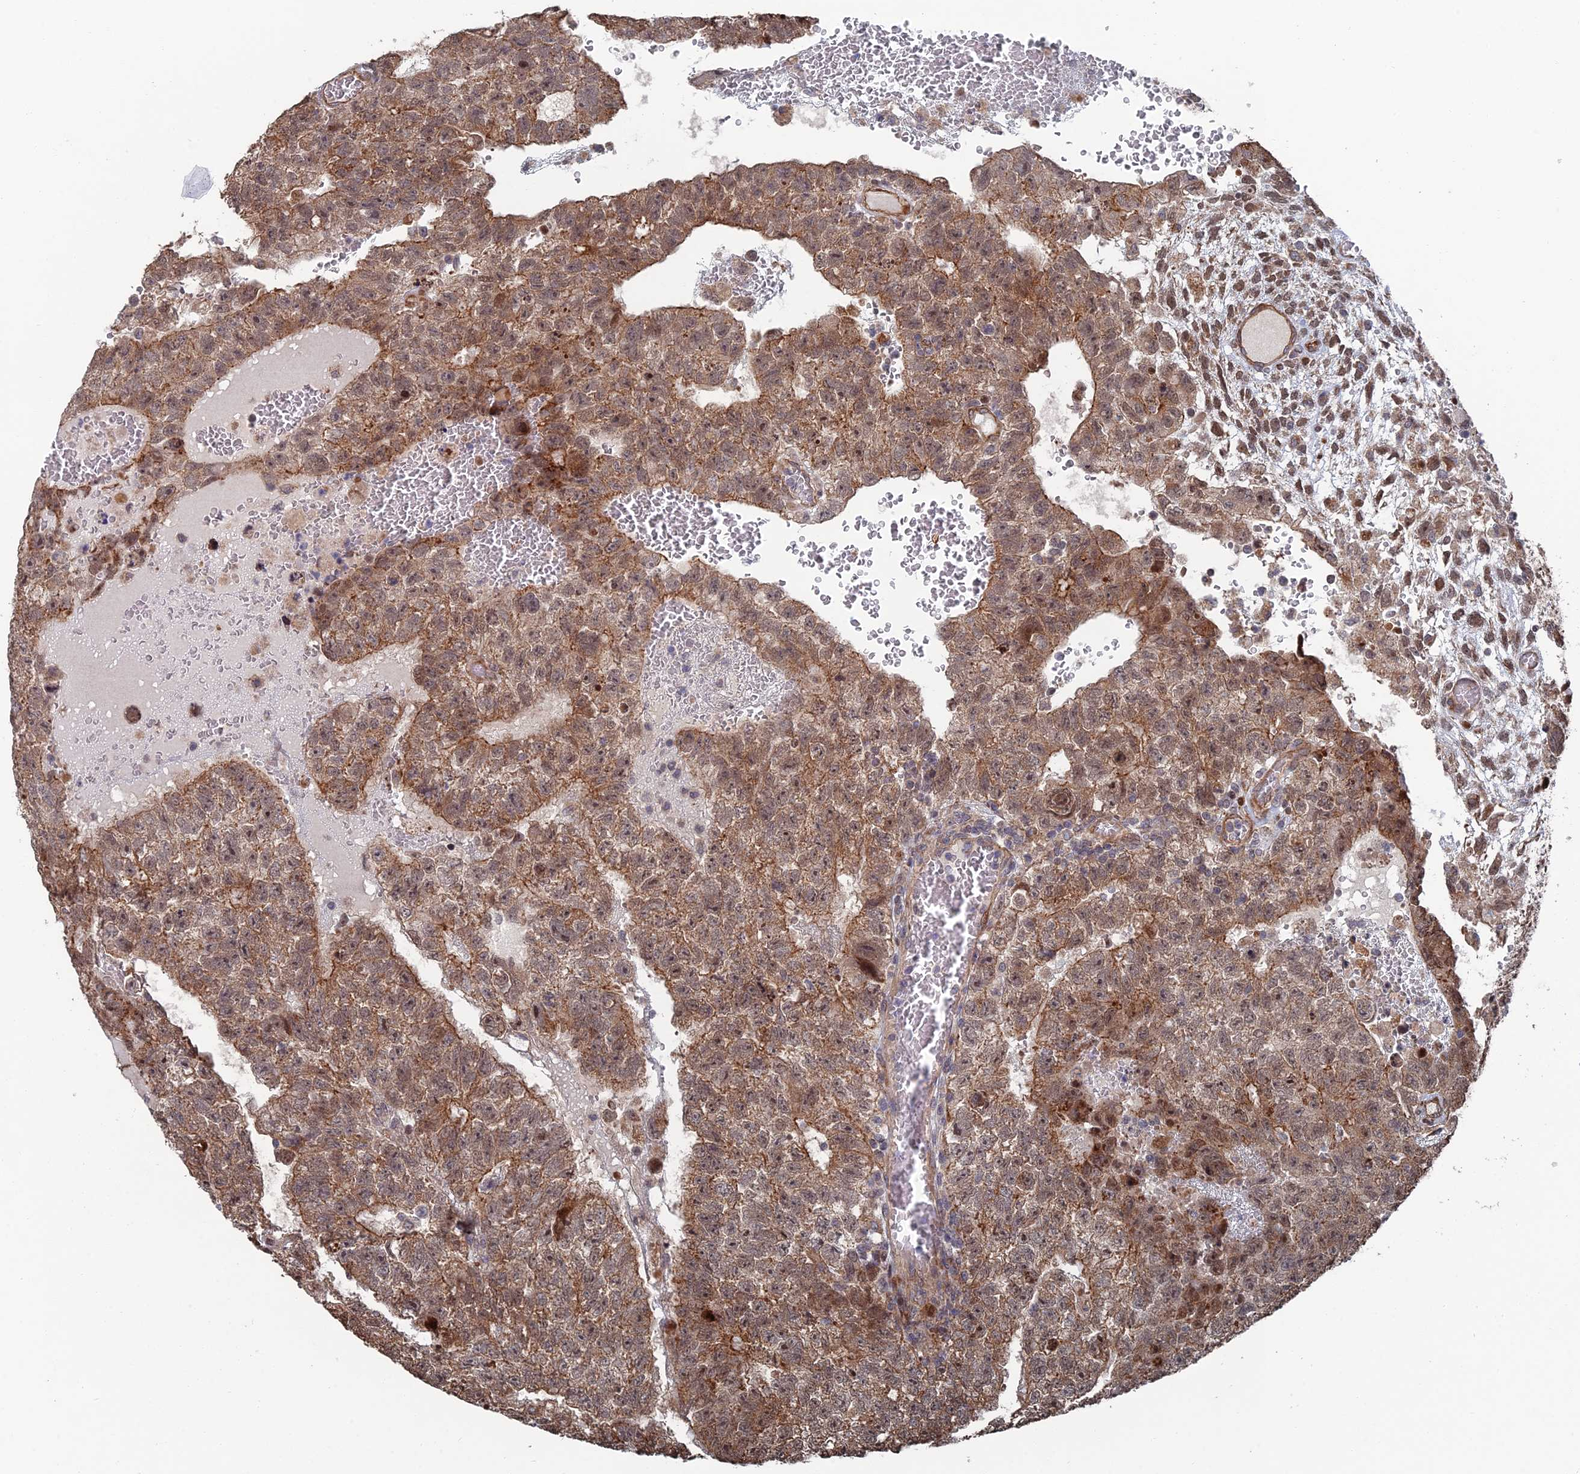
{"staining": {"intensity": "moderate", "quantity": "25%-75%", "location": "cytoplasmic/membranous"}, "tissue": "testis cancer", "cell_type": "Tumor cells", "image_type": "cancer", "snomed": [{"axis": "morphology", "description": "Carcinoma, Embryonal, NOS"}, {"axis": "topography", "description": "Testis"}], "caption": "Testis cancer stained with immunohistochemistry reveals moderate cytoplasmic/membranous staining in approximately 25%-75% of tumor cells.", "gene": "GTF2IRD1", "patient": {"sex": "male", "age": 26}}